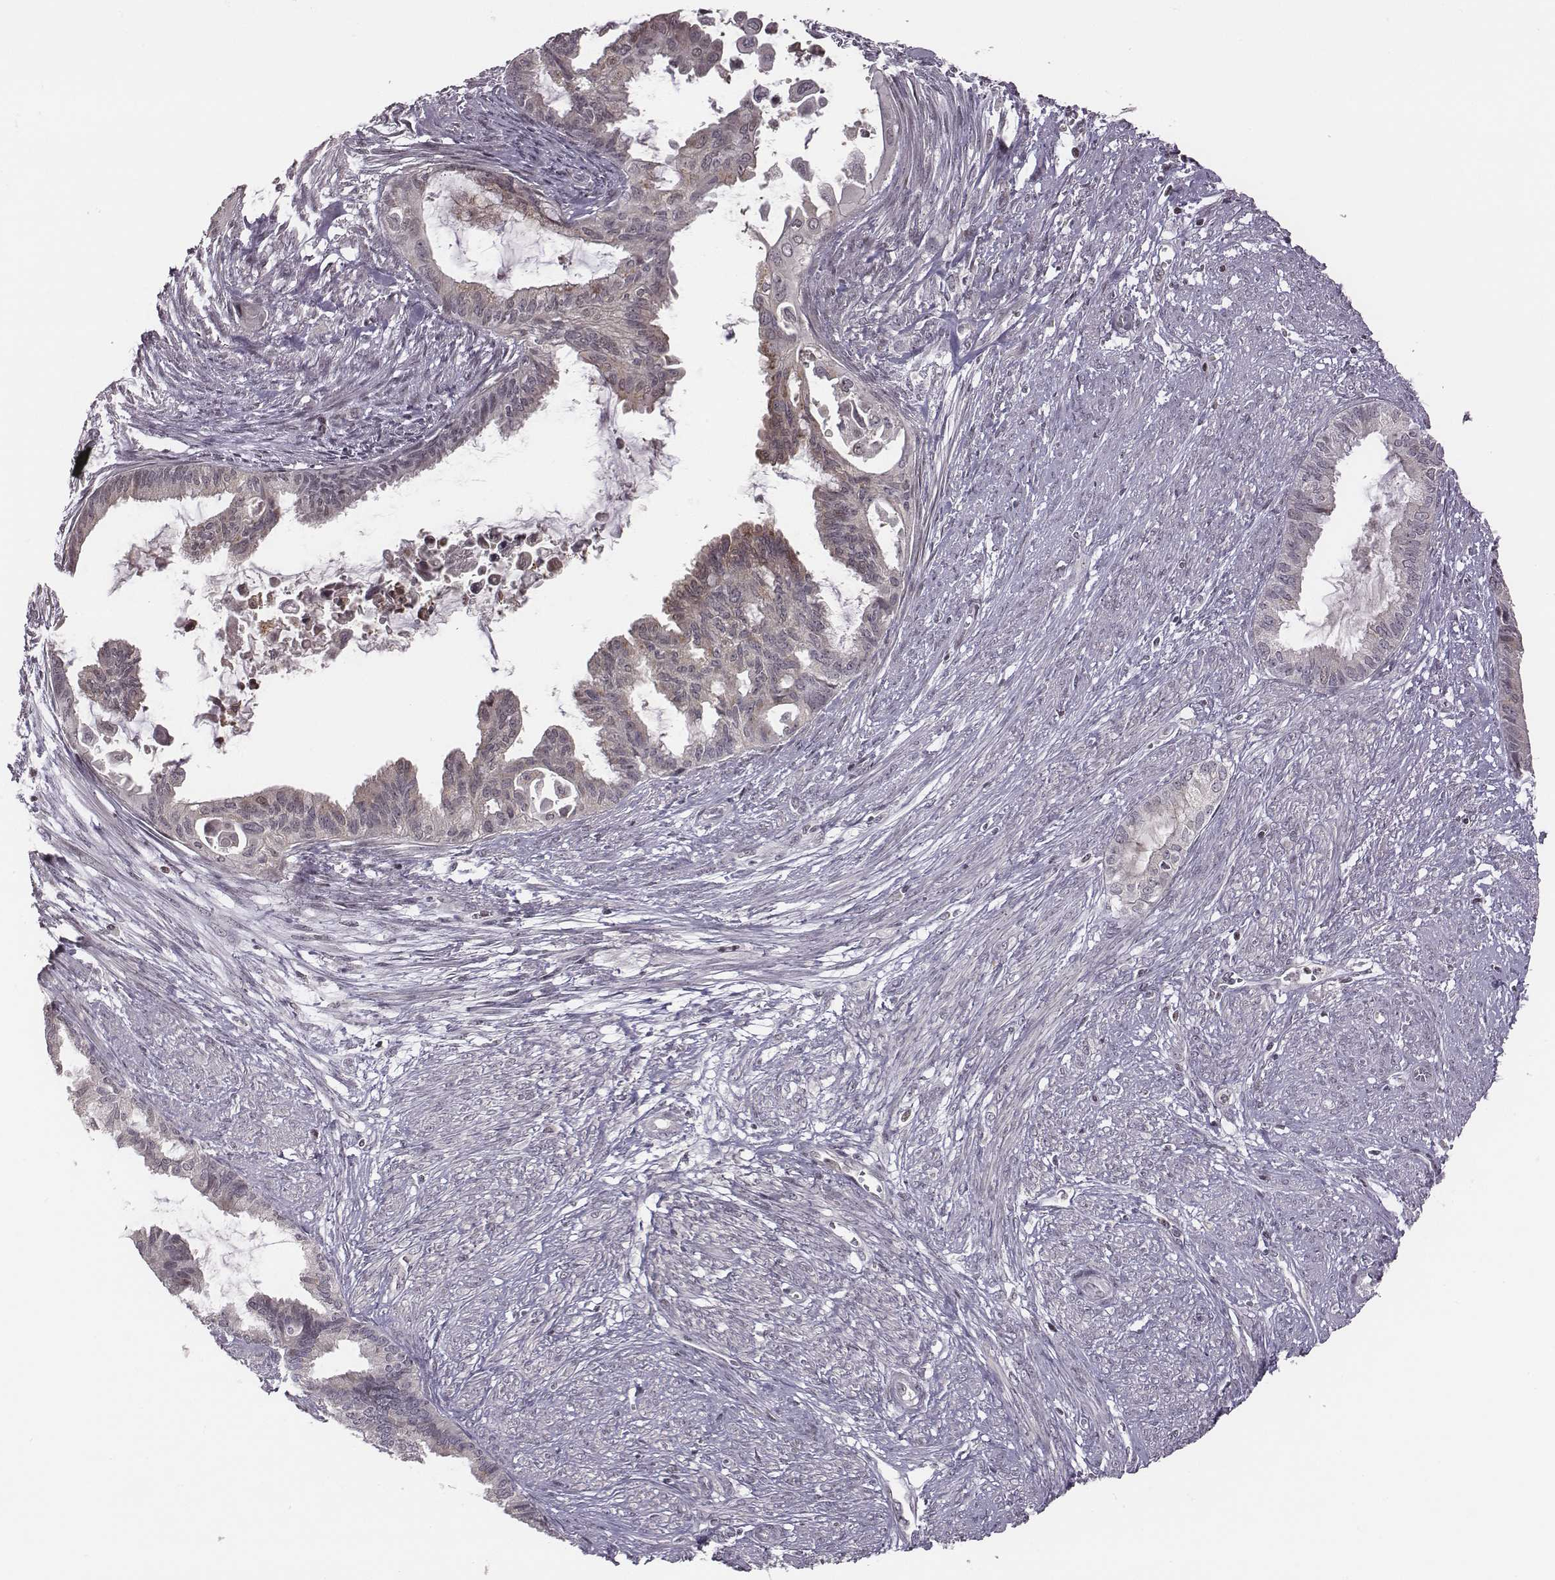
{"staining": {"intensity": "negative", "quantity": "none", "location": "none"}, "tissue": "endometrial cancer", "cell_type": "Tumor cells", "image_type": "cancer", "snomed": [{"axis": "morphology", "description": "Adenocarcinoma, NOS"}, {"axis": "topography", "description": "Endometrium"}], "caption": "The image demonstrates no staining of tumor cells in endometrial adenocarcinoma.", "gene": "GRM4", "patient": {"sex": "female", "age": 86}}